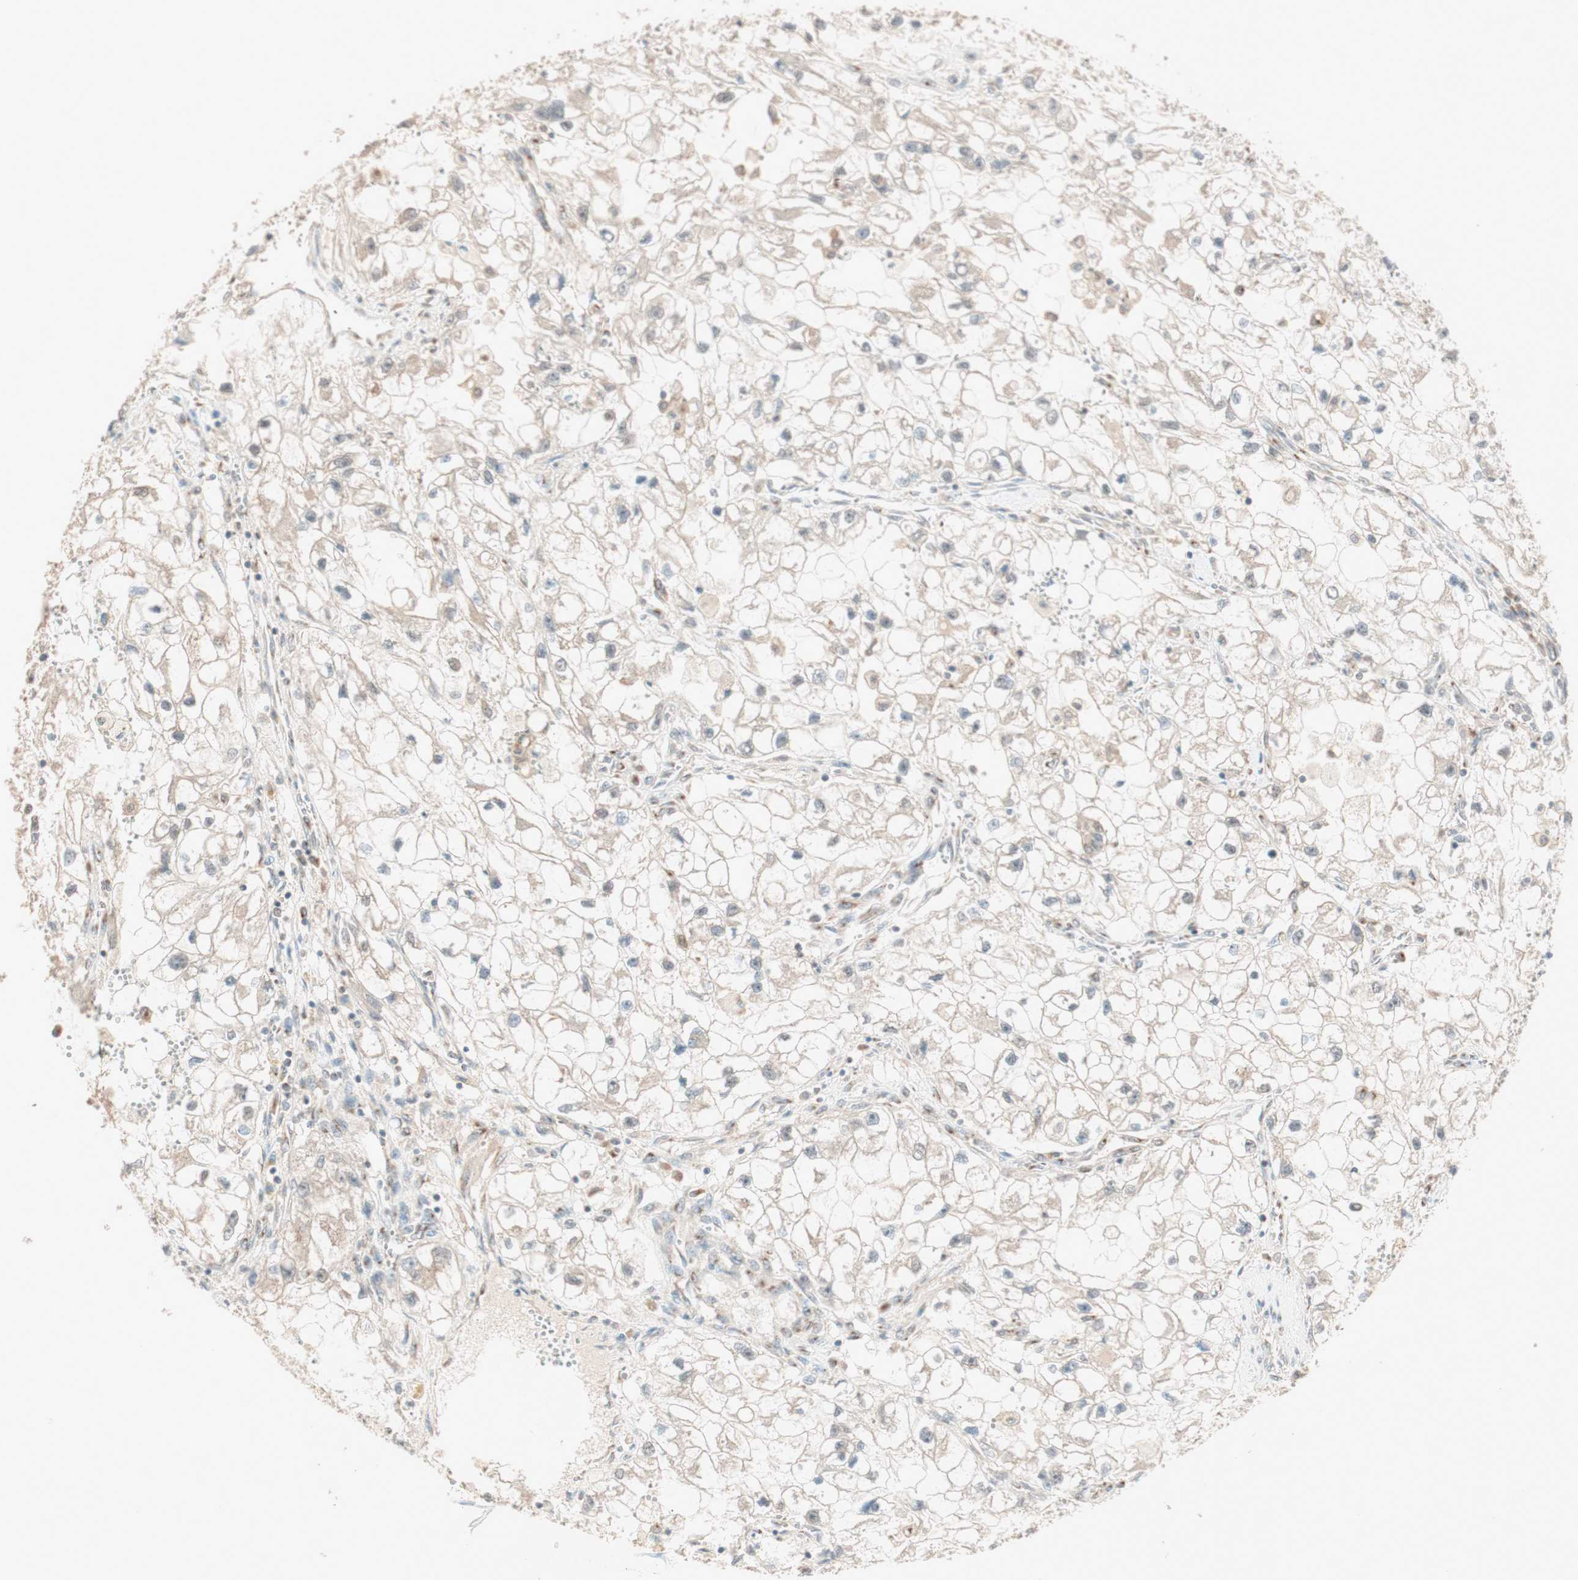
{"staining": {"intensity": "weak", "quantity": "<25%", "location": "cytoplasmic/membranous"}, "tissue": "renal cancer", "cell_type": "Tumor cells", "image_type": "cancer", "snomed": [{"axis": "morphology", "description": "Adenocarcinoma, NOS"}, {"axis": "topography", "description": "Kidney"}], "caption": "Tumor cells are negative for brown protein staining in renal cancer (adenocarcinoma). The staining was performed using DAB to visualize the protein expression in brown, while the nuclei were stained in blue with hematoxylin (Magnification: 20x).", "gene": "SEC16A", "patient": {"sex": "female", "age": 70}}